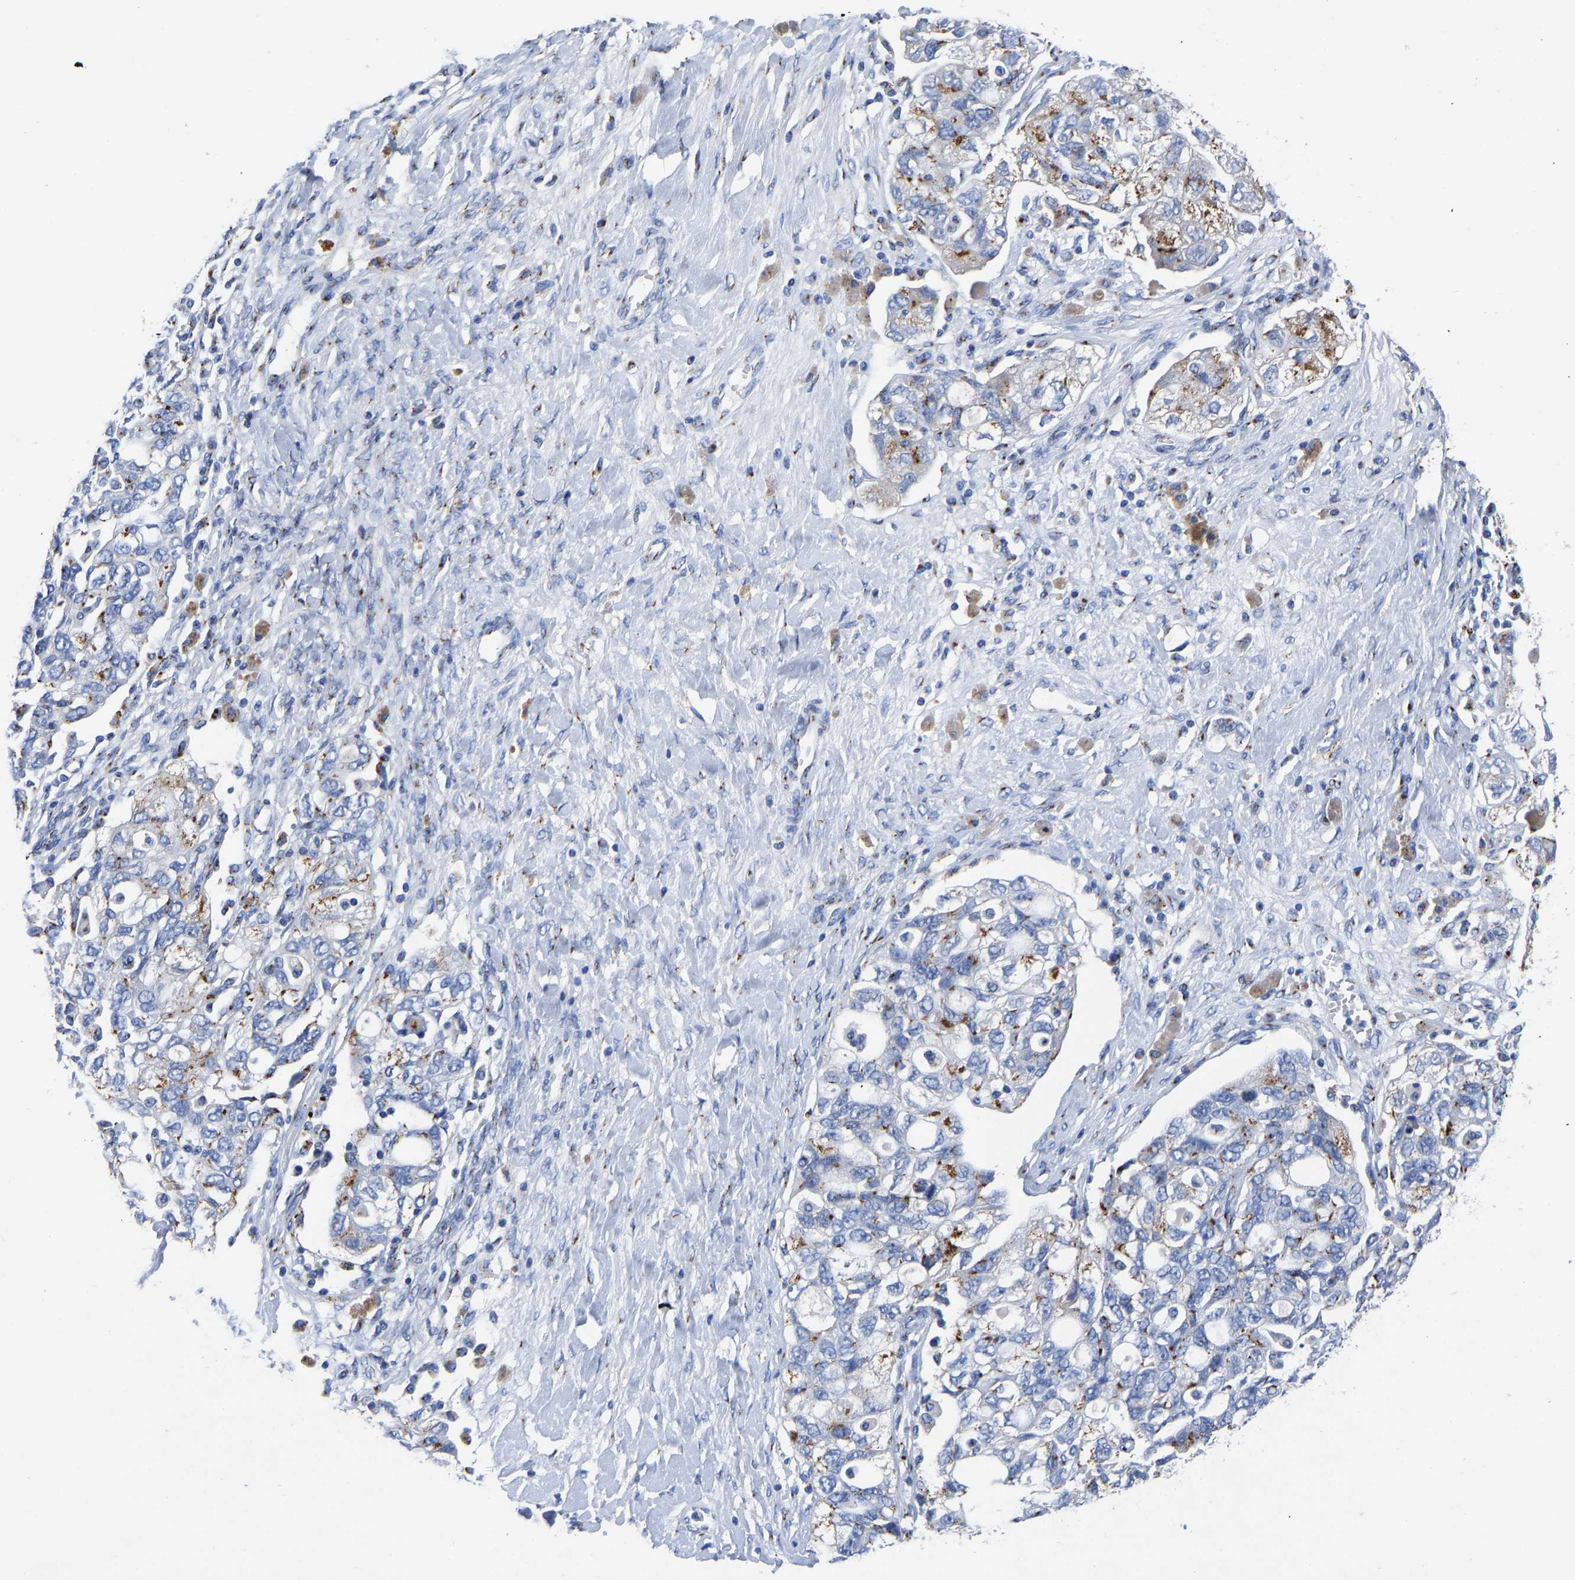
{"staining": {"intensity": "moderate", "quantity": "25%-75%", "location": "cytoplasmic/membranous"}, "tissue": "ovarian cancer", "cell_type": "Tumor cells", "image_type": "cancer", "snomed": [{"axis": "morphology", "description": "Carcinoma, NOS"}, {"axis": "morphology", "description": "Cystadenocarcinoma, serous, NOS"}, {"axis": "topography", "description": "Ovary"}], "caption": "IHC (DAB (3,3'-diaminobenzidine)) staining of human ovarian serous cystadenocarcinoma reveals moderate cytoplasmic/membranous protein staining in approximately 25%-75% of tumor cells.", "gene": "TMEM87A", "patient": {"sex": "female", "age": 69}}